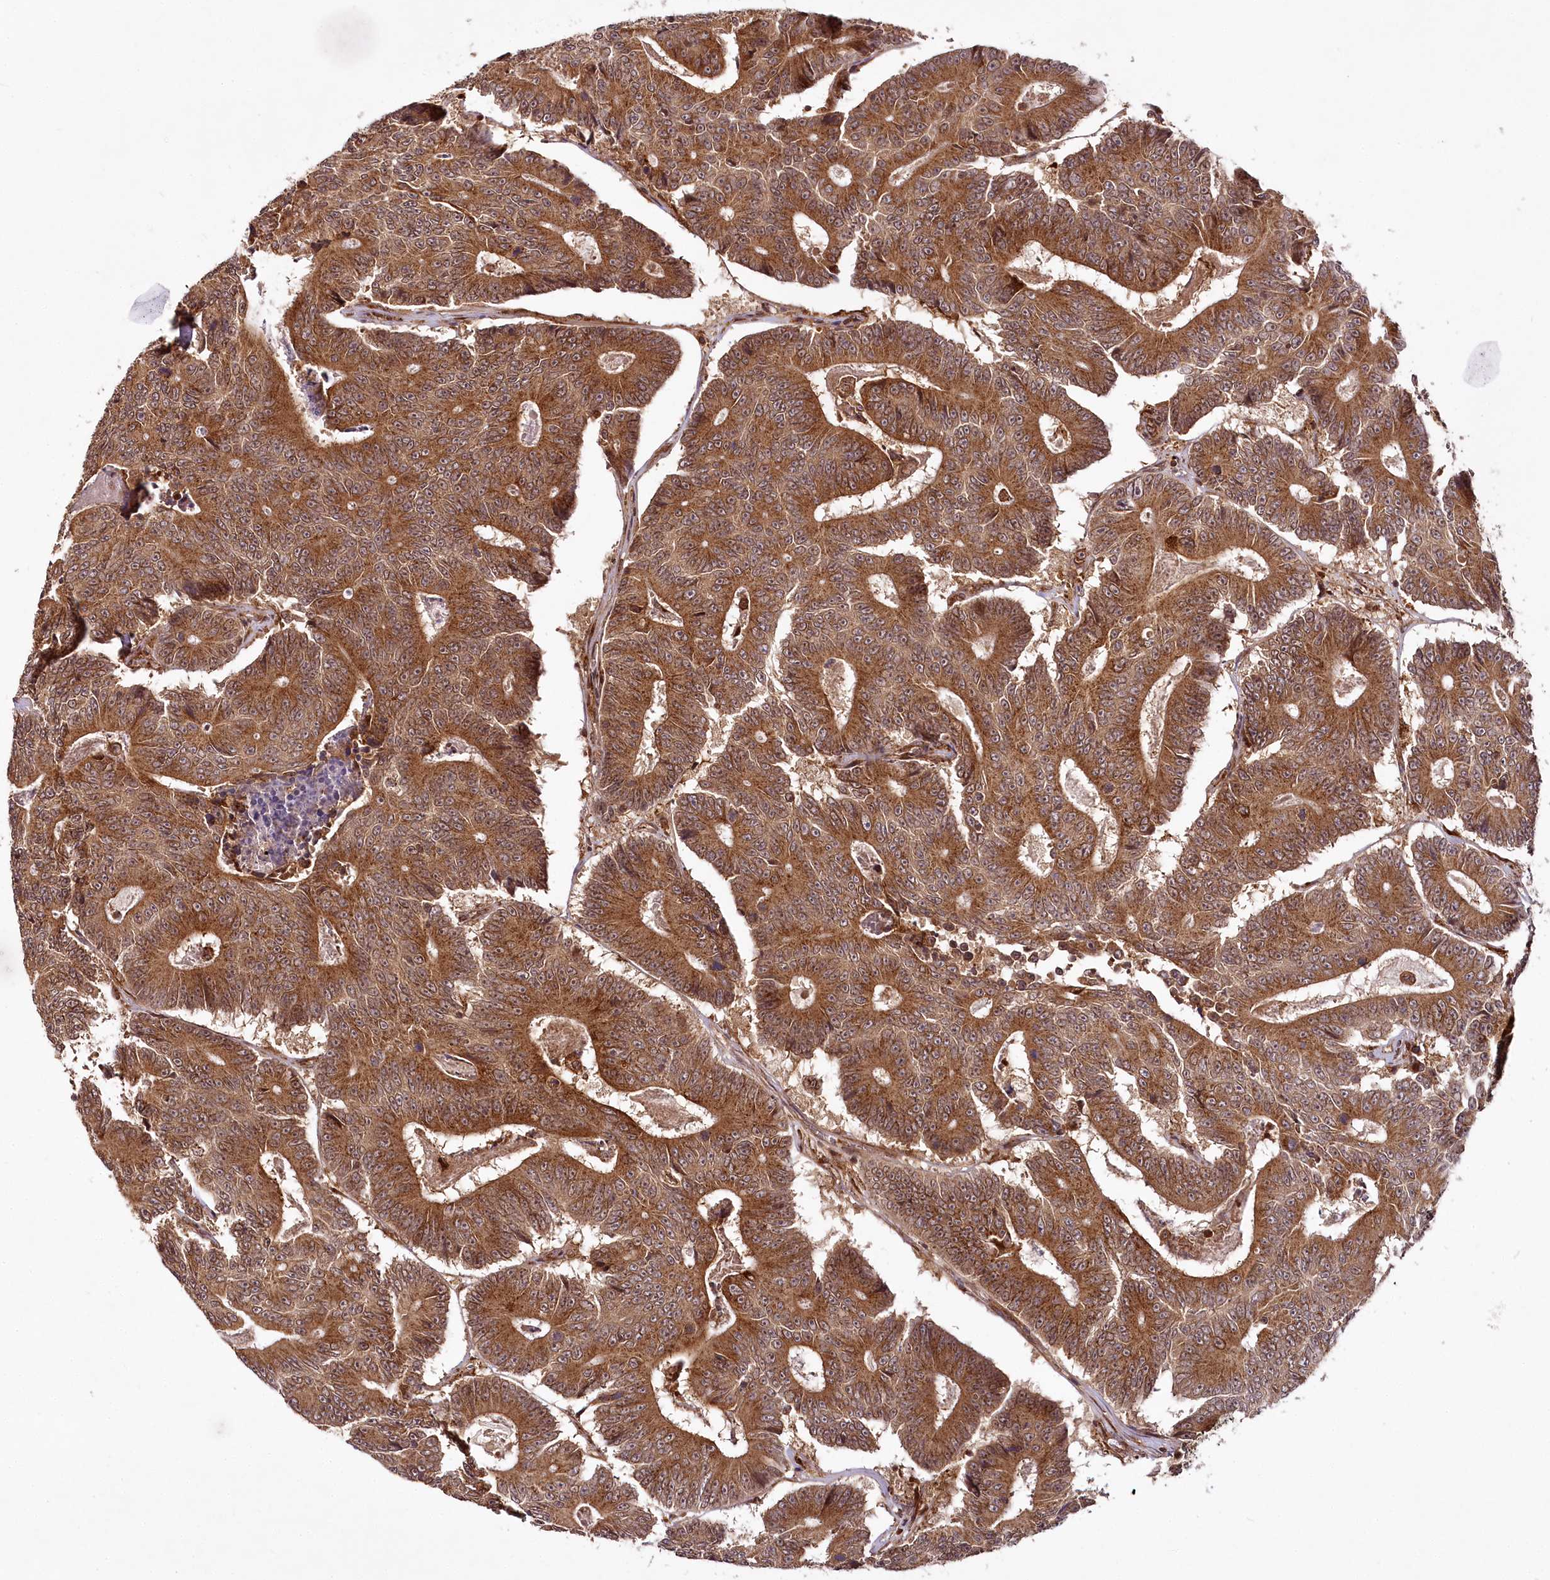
{"staining": {"intensity": "strong", "quantity": ">75%", "location": "cytoplasmic/membranous"}, "tissue": "colorectal cancer", "cell_type": "Tumor cells", "image_type": "cancer", "snomed": [{"axis": "morphology", "description": "Adenocarcinoma, NOS"}, {"axis": "topography", "description": "Colon"}], "caption": "Brown immunohistochemical staining in human colorectal cancer (adenocarcinoma) demonstrates strong cytoplasmic/membranous staining in about >75% of tumor cells.", "gene": "COPG1", "patient": {"sex": "male", "age": 83}}